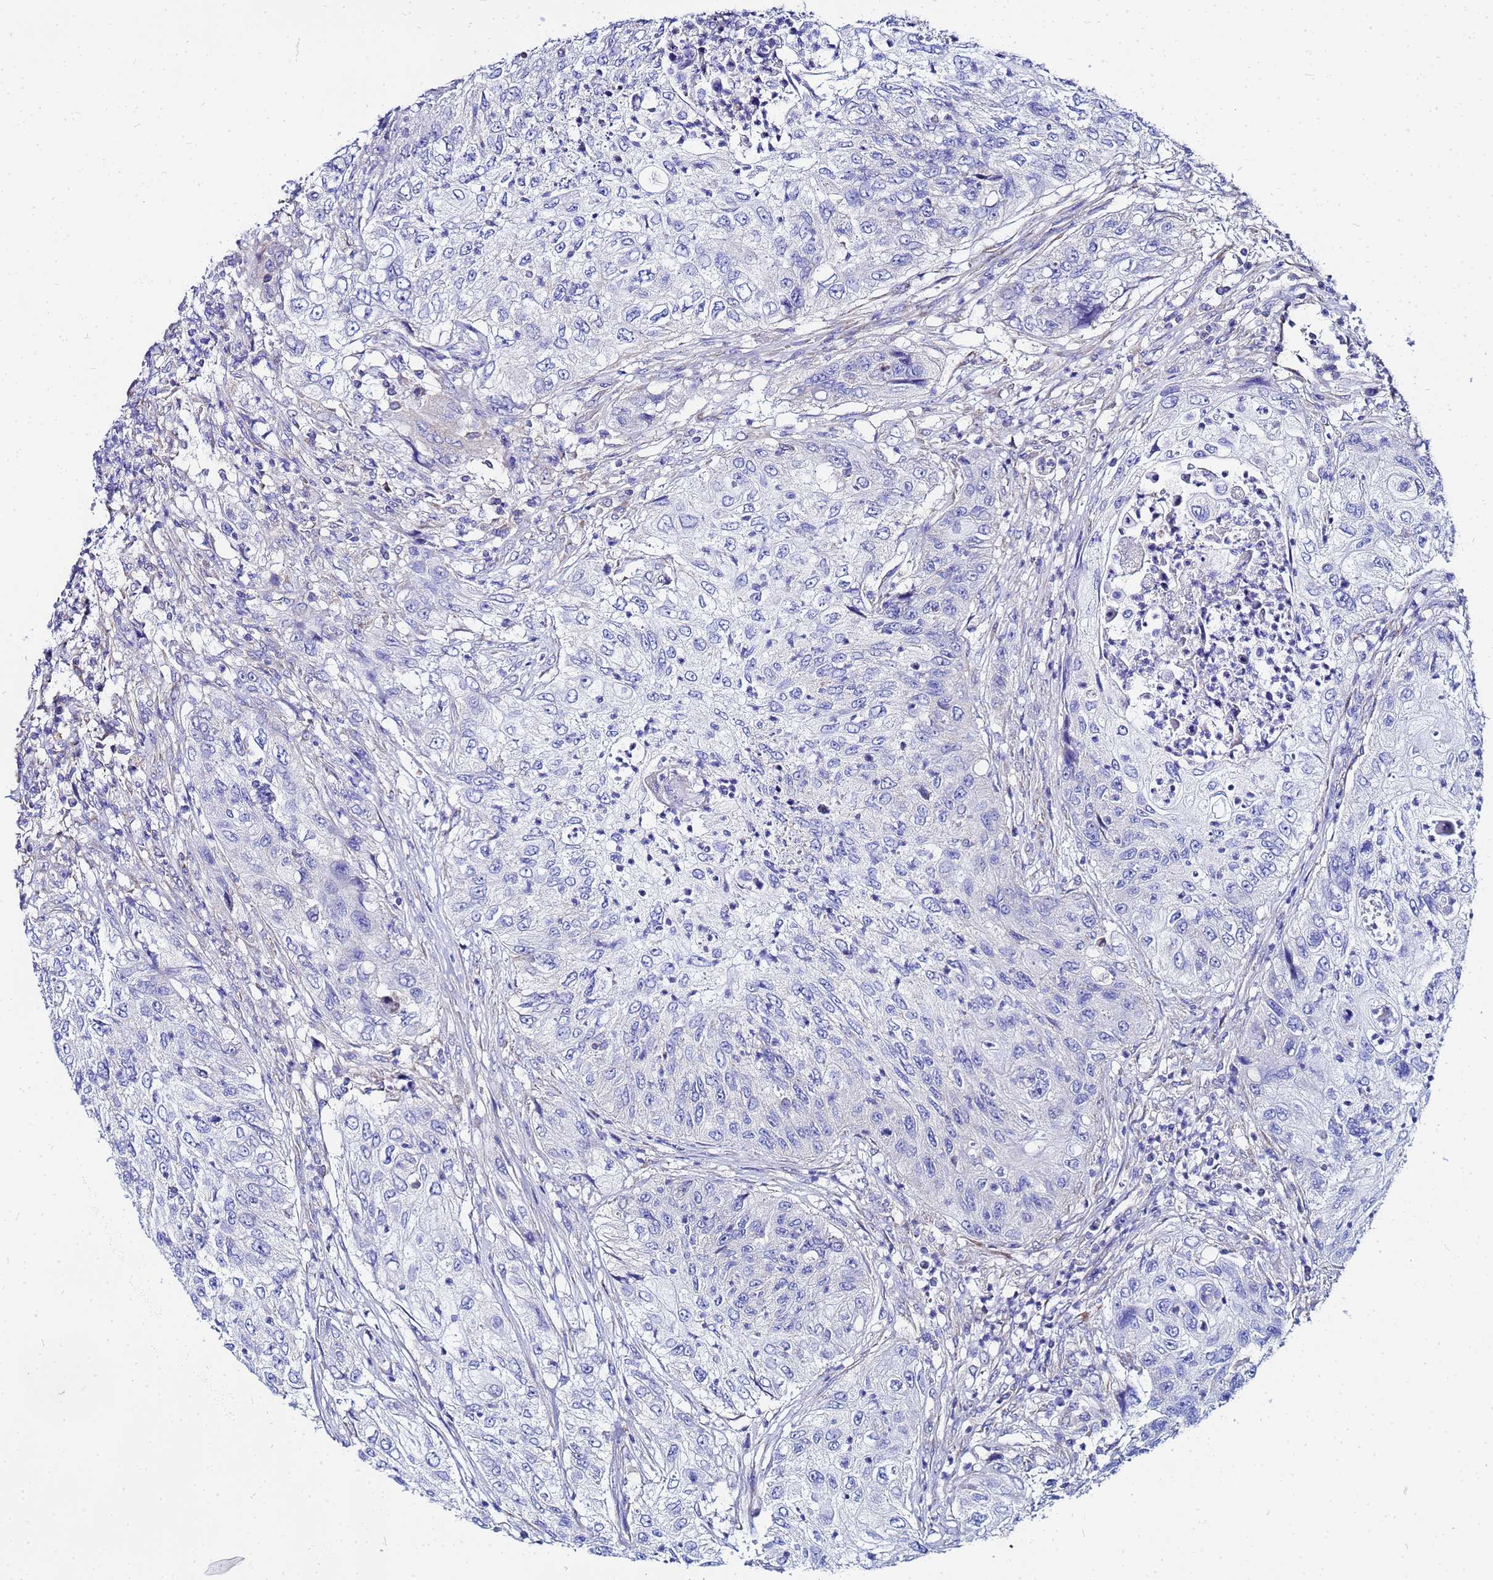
{"staining": {"intensity": "negative", "quantity": "none", "location": "none"}, "tissue": "urothelial cancer", "cell_type": "Tumor cells", "image_type": "cancer", "snomed": [{"axis": "morphology", "description": "Urothelial carcinoma, High grade"}, {"axis": "topography", "description": "Urinary bladder"}], "caption": "Protein analysis of urothelial cancer reveals no significant expression in tumor cells. (Brightfield microscopy of DAB (3,3'-diaminobenzidine) IHC at high magnification).", "gene": "FAHD2A", "patient": {"sex": "female", "age": 60}}